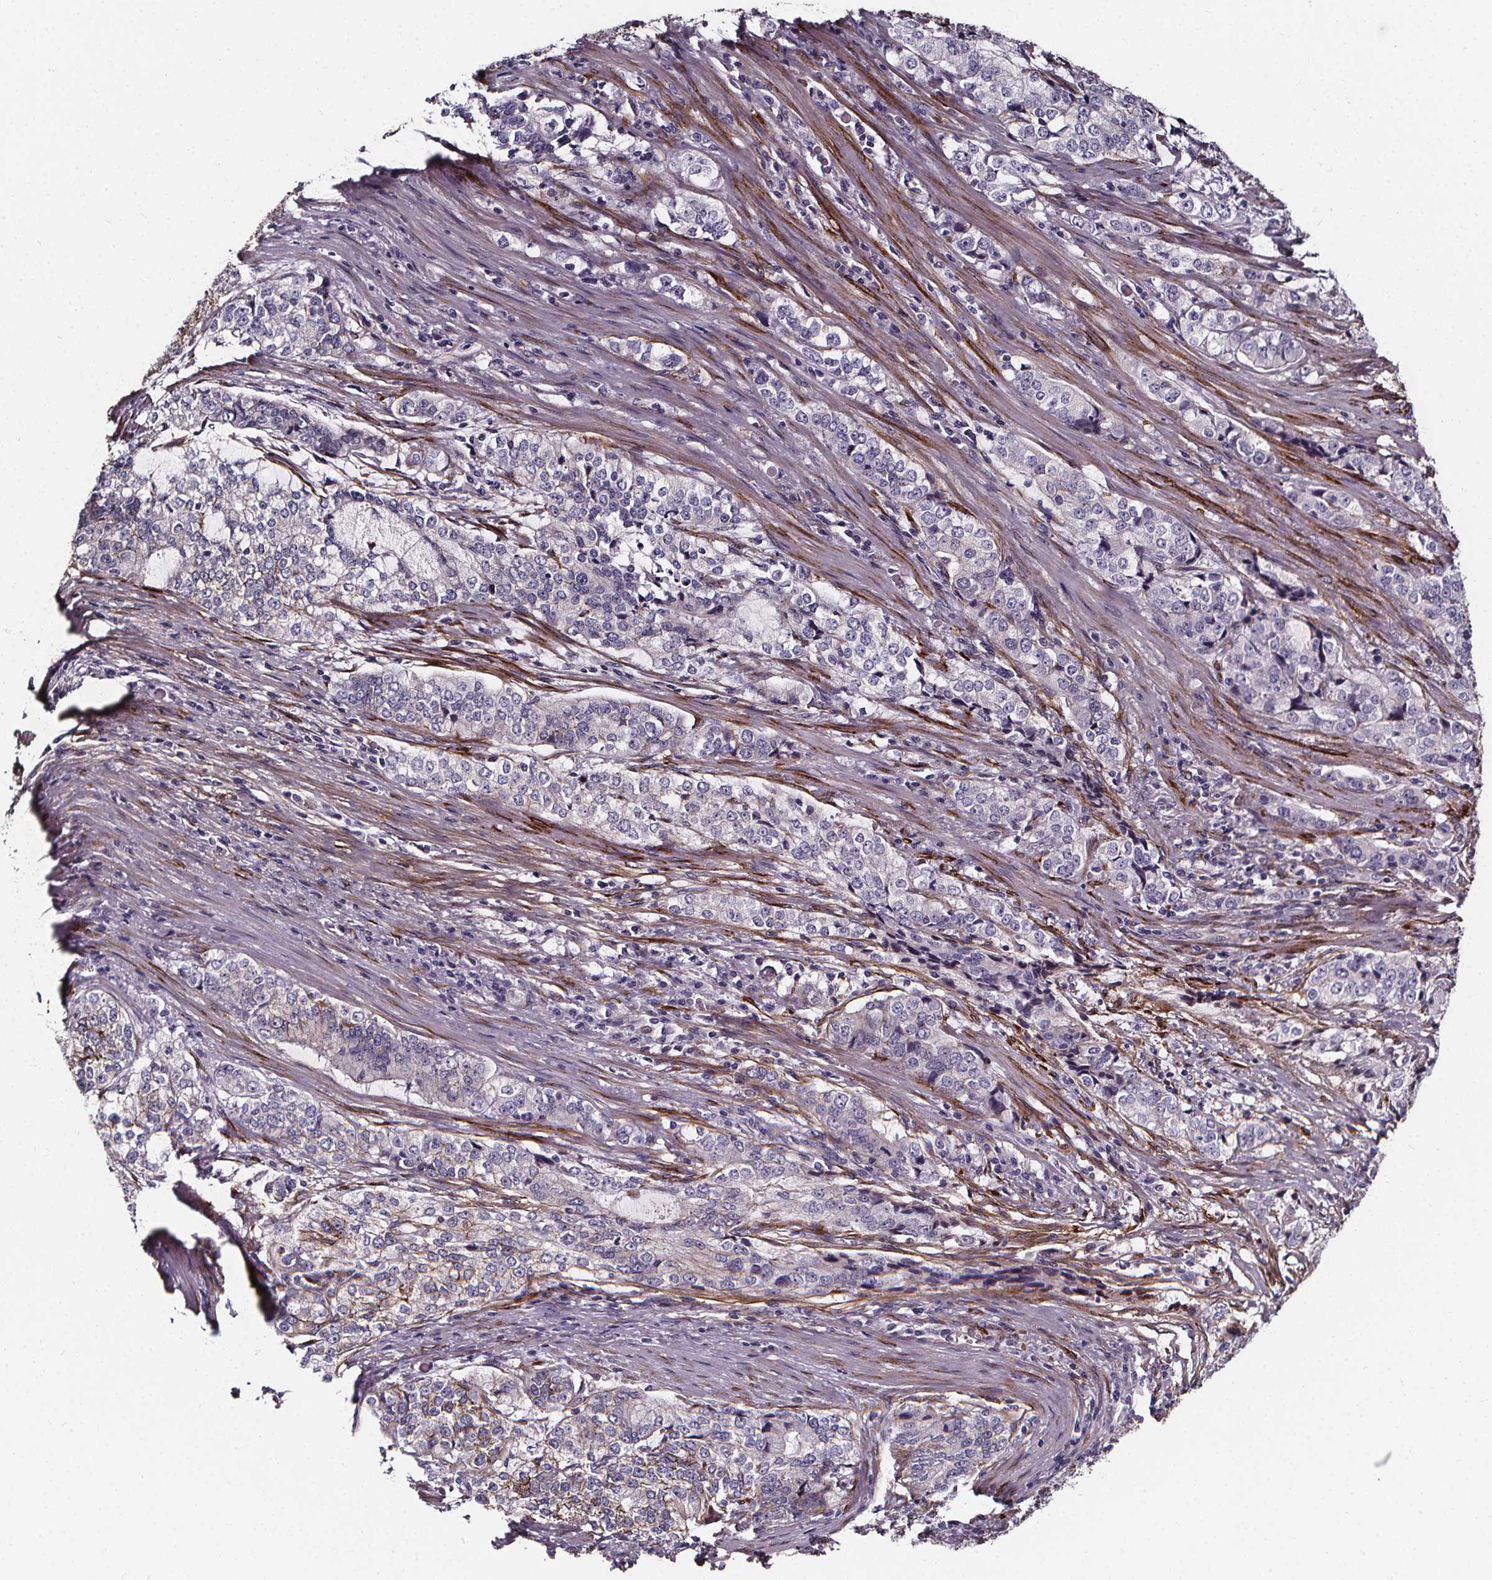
{"staining": {"intensity": "negative", "quantity": "none", "location": "none"}, "tissue": "stomach cancer", "cell_type": "Tumor cells", "image_type": "cancer", "snomed": [{"axis": "morphology", "description": "Adenocarcinoma, NOS"}, {"axis": "topography", "description": "Stomach, lower"}], "caption": "This micrograph is of stomach cancer (adenocarcinoma) stained with immunohistochemistry (IHC) to label a protein in brown with the nuclei are counter-stained blue. There is no staining in tumor cells.", "gene": "AEBP1", "patient": {"sex": "female", "age": 72}}